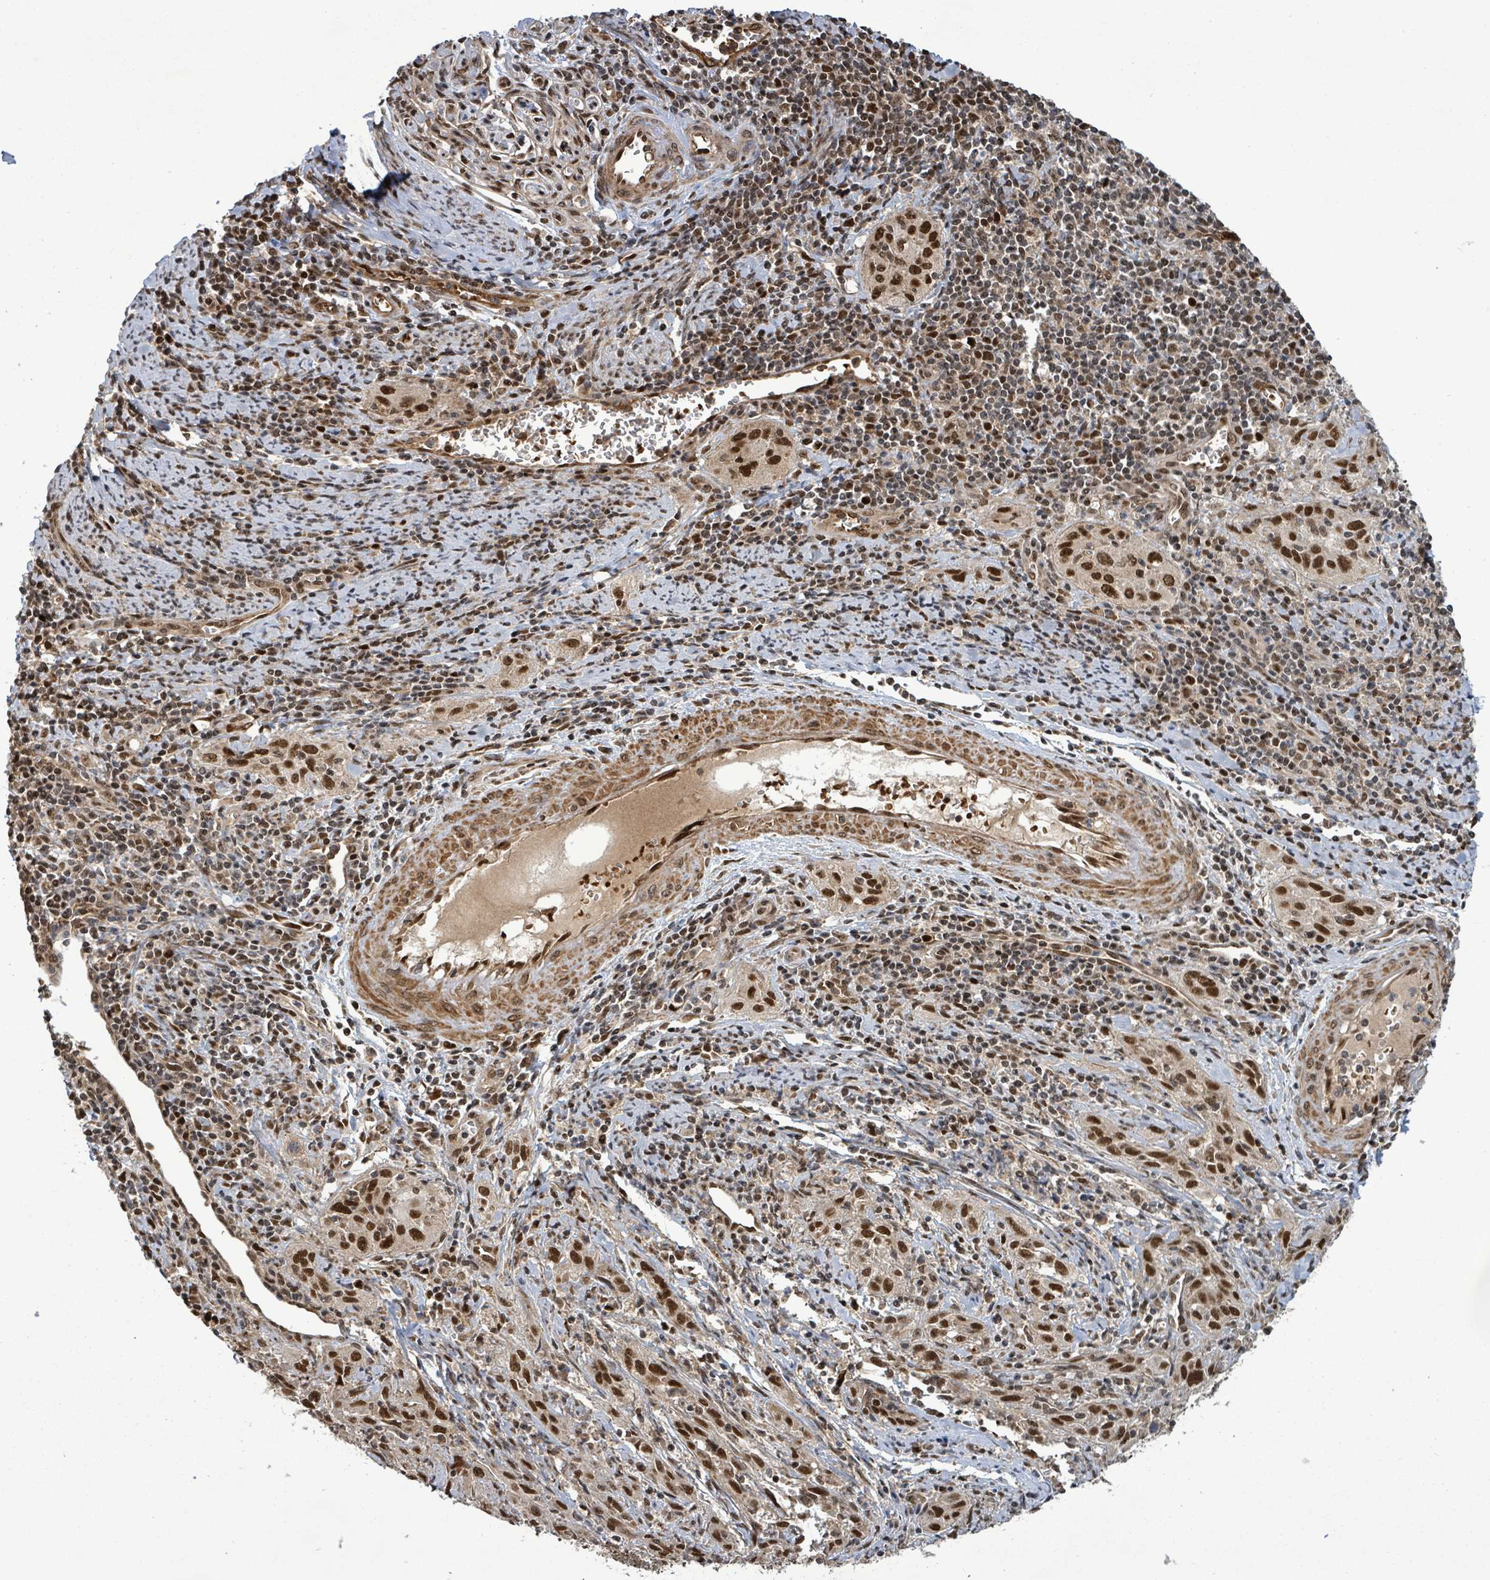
{"staining": {"intensity": "strong", "quantity": ">75%", "location": "nuclear"}, "tissue": "cervical cancer", "cell_type": "Tumor cells", "image_type": "cancer", "snomed": [{"axis": "morphology", "description": "Squamous cell carcinoma, NOS"}, {"axis": "topography", "description": "Cervix"}], "caption": "Strong nuclear staining for a protein is present in about >75% of tumor cells of cervical cancer using IHC.", "gene": "PATZ1", "patient": {"sex": "female", "age": 57}}